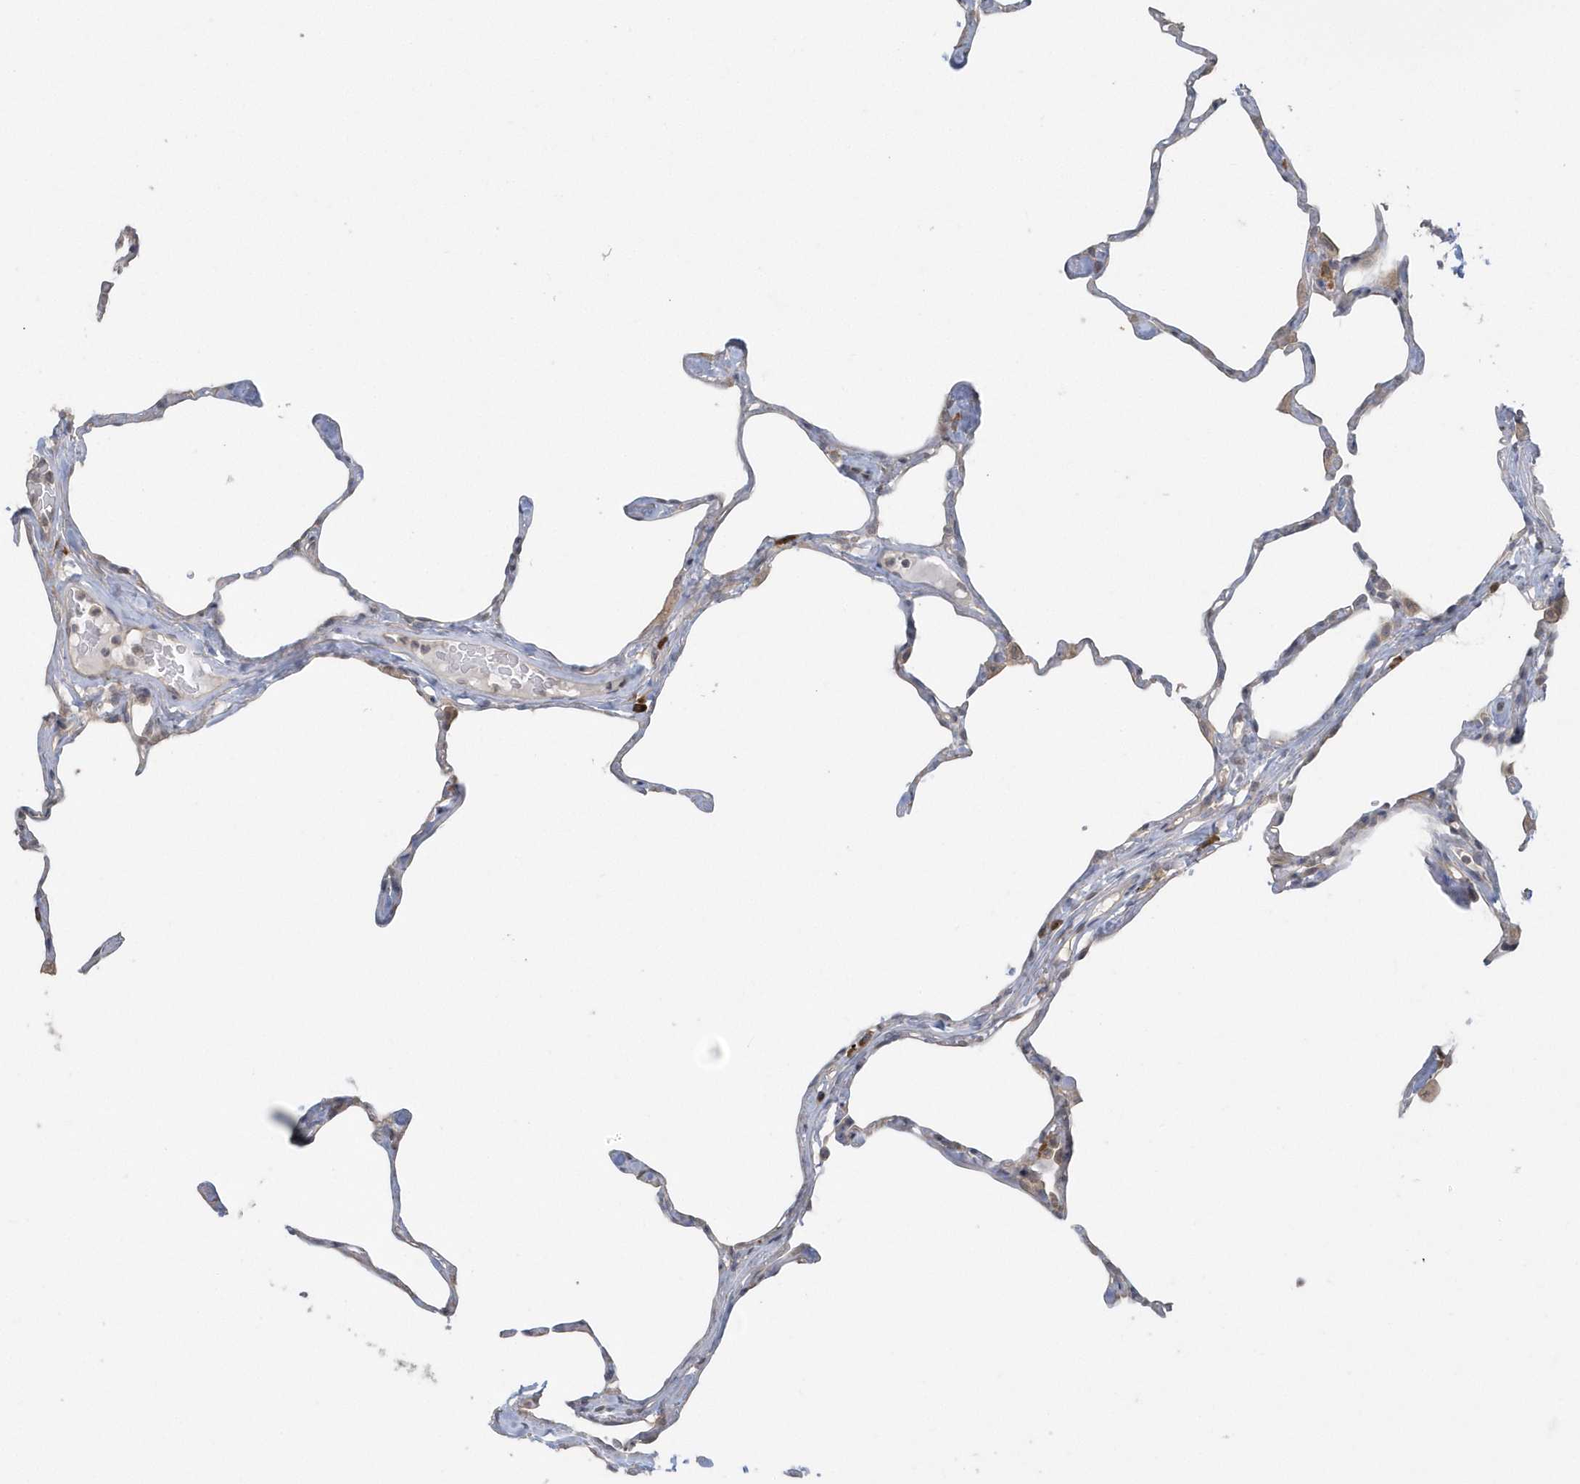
{"staining": {"intensity": "weak", "quantity": "<25%", "location": "cytoplasmic/membranous"}, "tissue": "lung", "cell_type": "Alveolar cells", "image_type": "normal", "snomed": [{"axis": "morphology", "description": "Normal tissue, NOS"}, {"axis": "topography", "description": "Lung"}], "caption": "A photomicrograph of lung stained for a protein exhibits no brown staining in alveolar cells. (DAB (3,3'-diaminobenzidine) immunohistochemistry, high magnification).", "gene": "HERPUD1", "patient": {"sex": "male", "age": 65}}